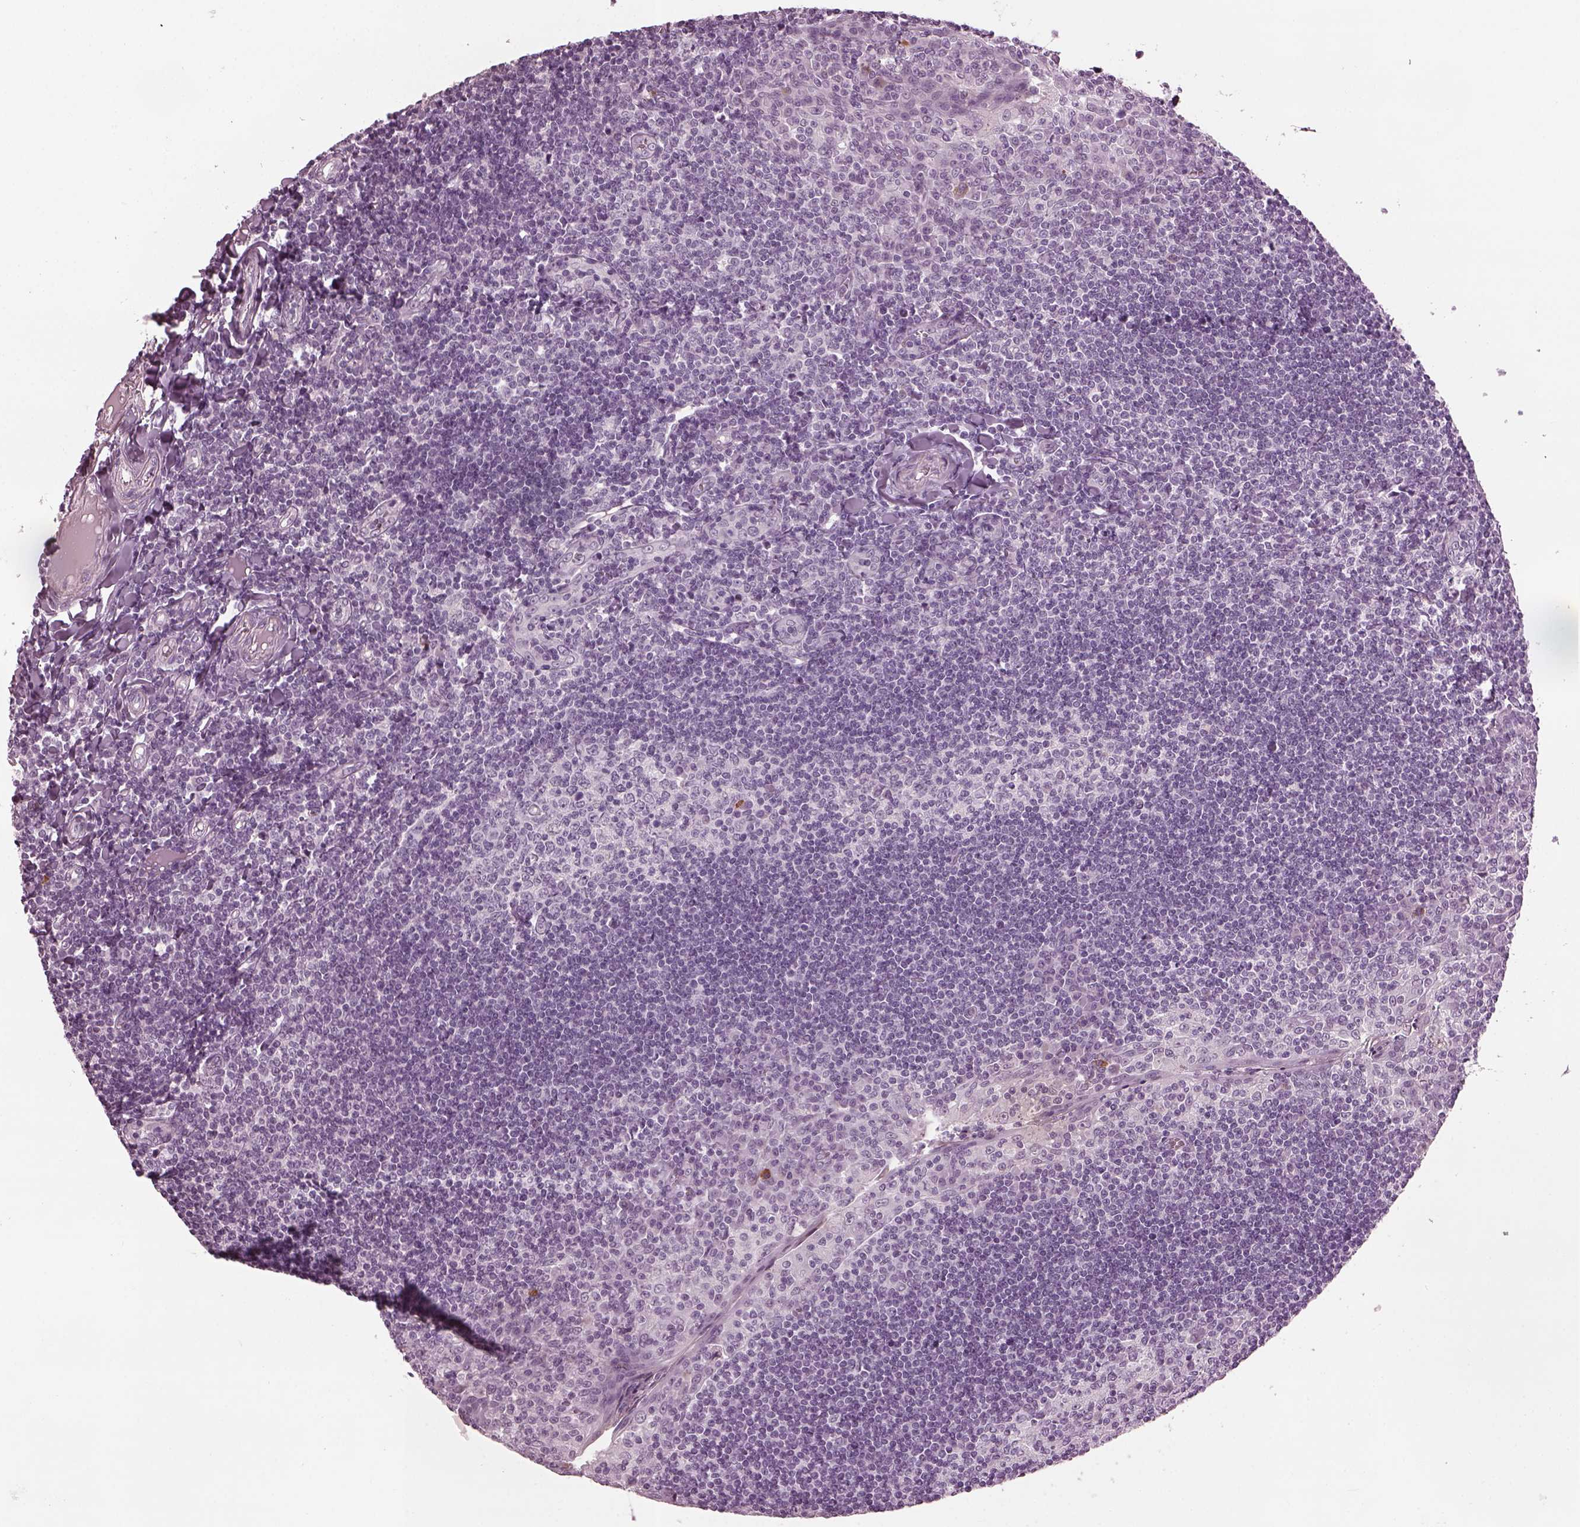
{"staining": {"intensity": "negative", "quantity": "none", "location": "none"}, "tissue": "tonsil", "cell_type": "Germinal center cells", "image_type": "normal", "snomed": [{"axis": "morphology", "description": "Normal tissue, NOS"}, {"axis": "topography", "description": "Tonsil"}], "caption": "Germinal center cells are negative for protein expression in benign human tonsil. (DAB IHC, high magnification).", "gene": "SLC6A17", "patient": {"sex": "female", "age": 12}}